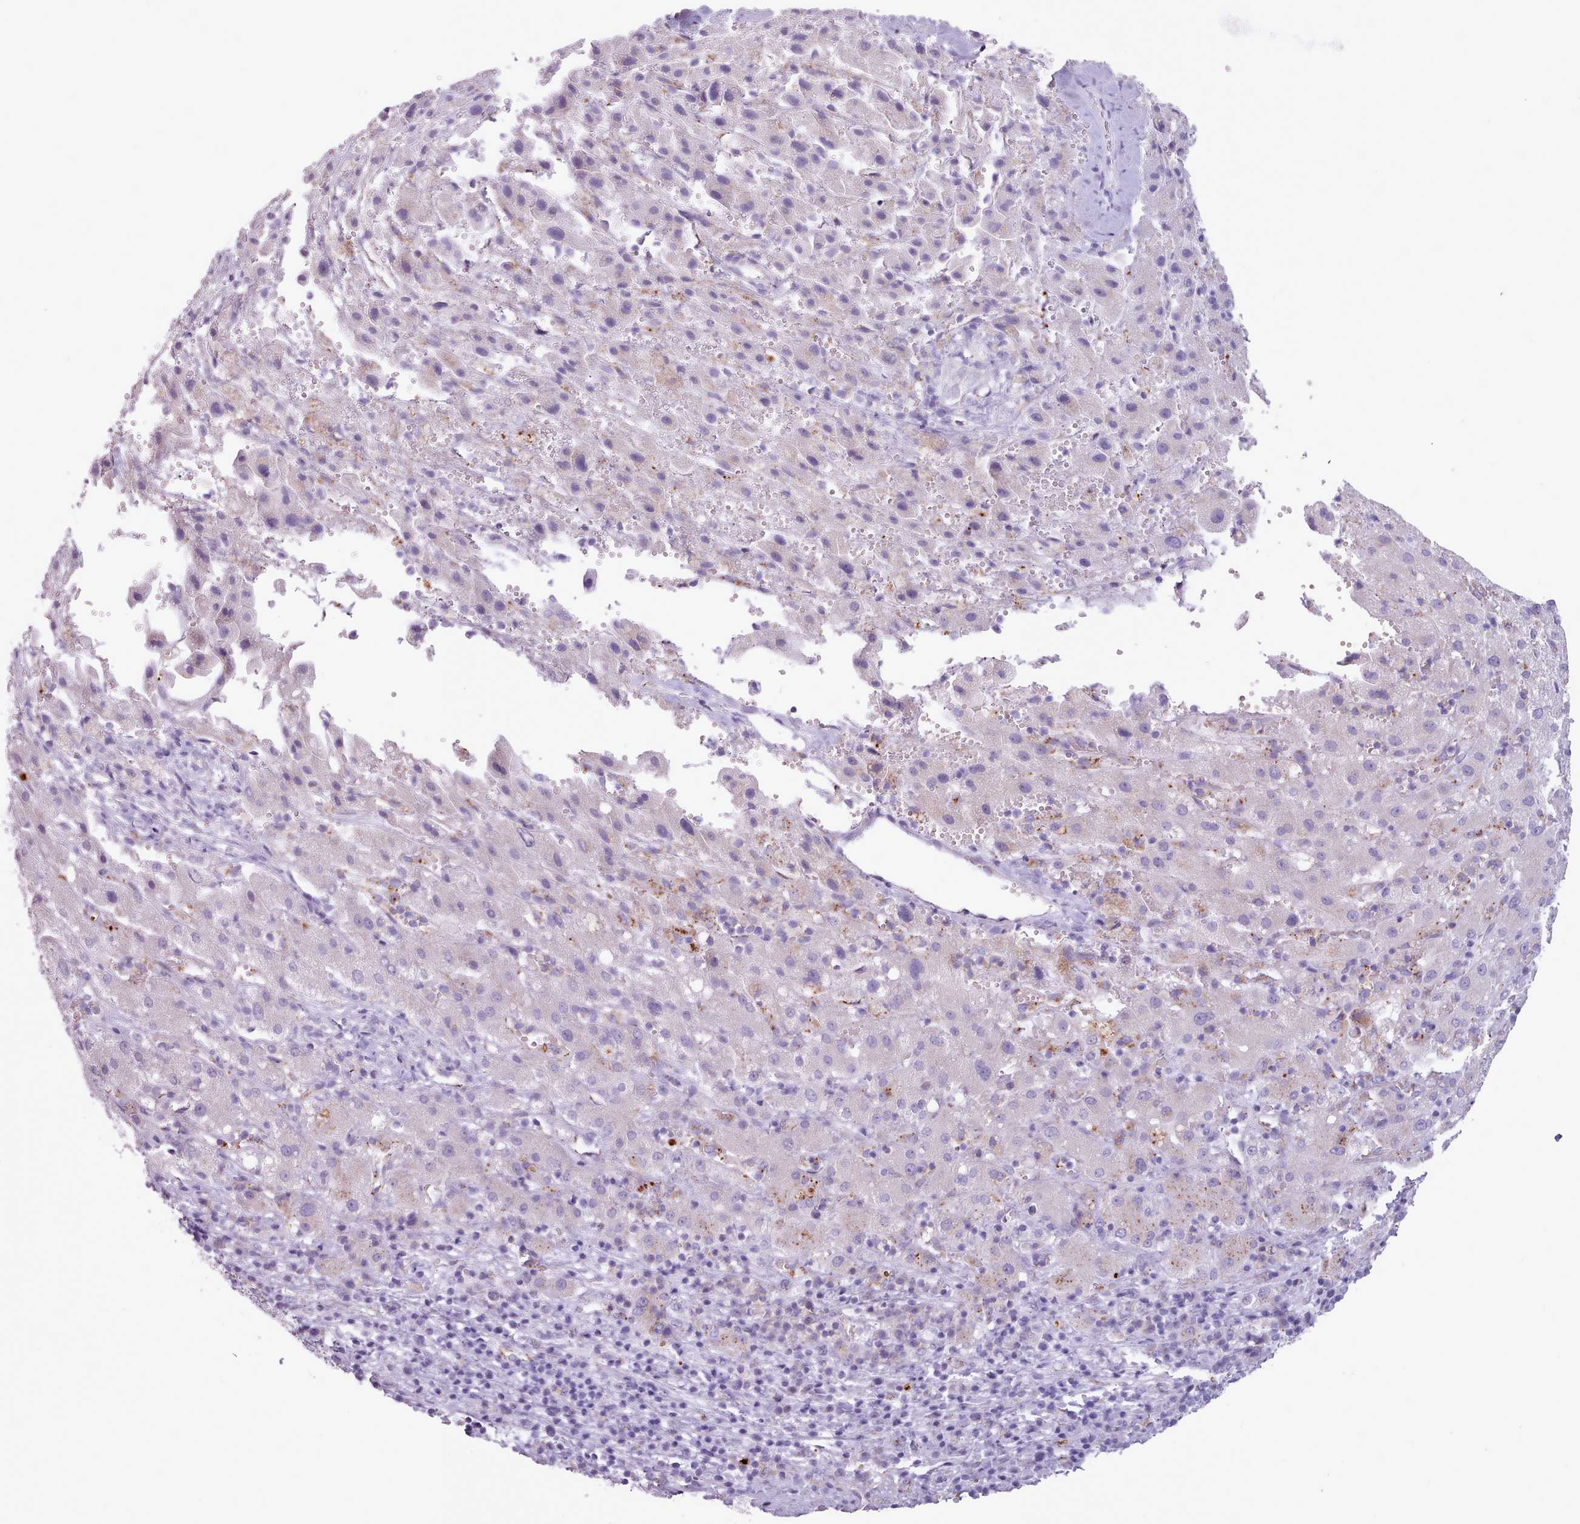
{"staining": {"intensity": "negative", "quantity": "none", "location": "none"}, "tissue": "liver cancer", "cell_type": "Tumor cells", "image_type": "cancer", "snomed": [{"axis": "morphology", "description": "Carcinoma, Hepatocellular, NOS"}, {"axis": "topography", "description": "Liver"}], "caption": "Tumor cells are negative for brown protein staining in liver cancer.", "gene": "ATRAID", "patient": {"sex": "female", "age": 58}}